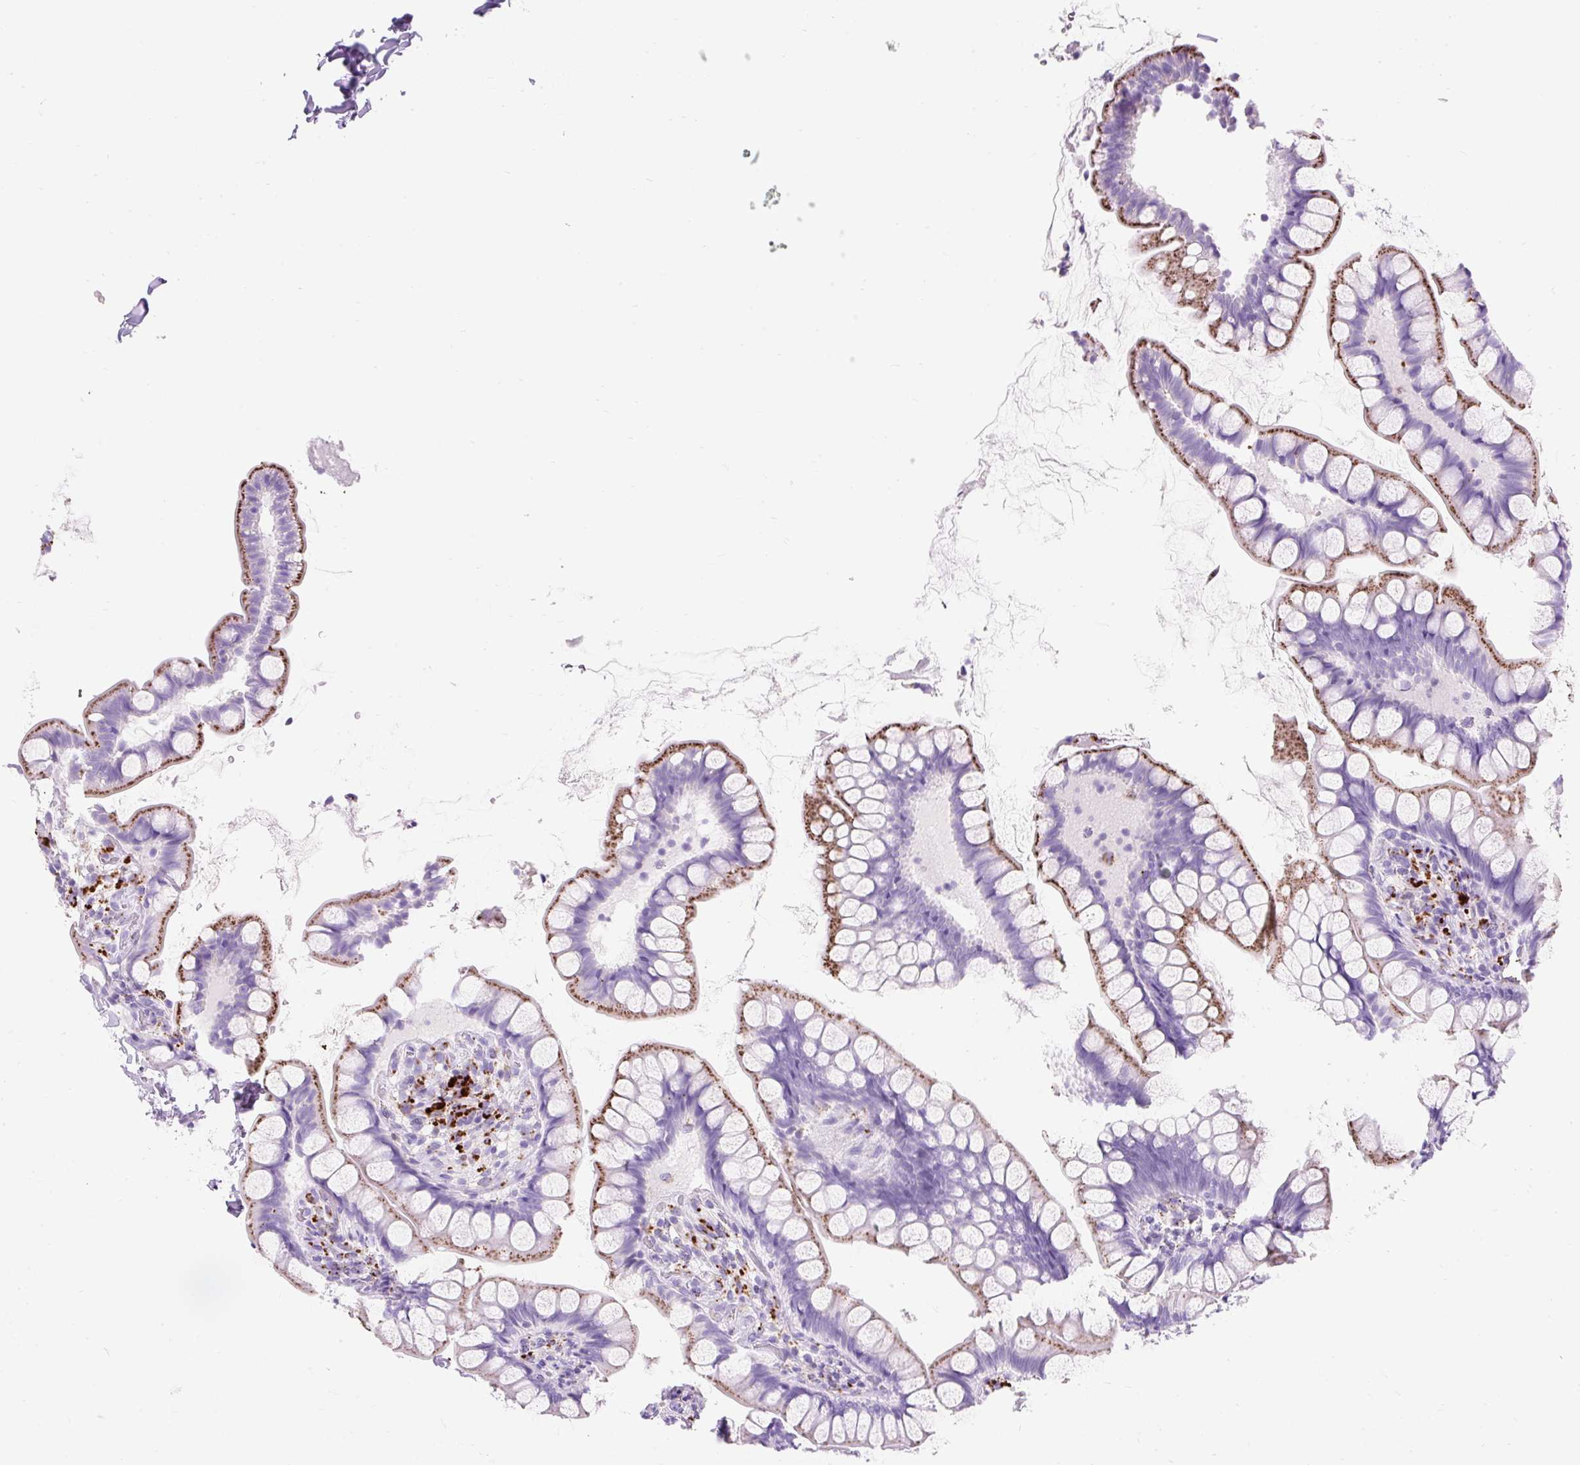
{"staining": {"intensity": "moderate", "quantity": "25%-75%", "location": "cytoplasmic/membranous"}, "tissue": "small intestine", "cell_type": "Glandular cells", "image_type": "normal", "snomed": [{"axis": "morphology", "description": "Normal tissue, NOS"}, {"axis": "topography", "description": "Small intestine"}], "caption": "Glandular cells exhibit medium levels of moderate cytoplasmic/membranous expression in approximately 25%-75% of cells in benign human small intestine.", "gene": "HEXB", "patient": {"sex": "male", "age": 70}}